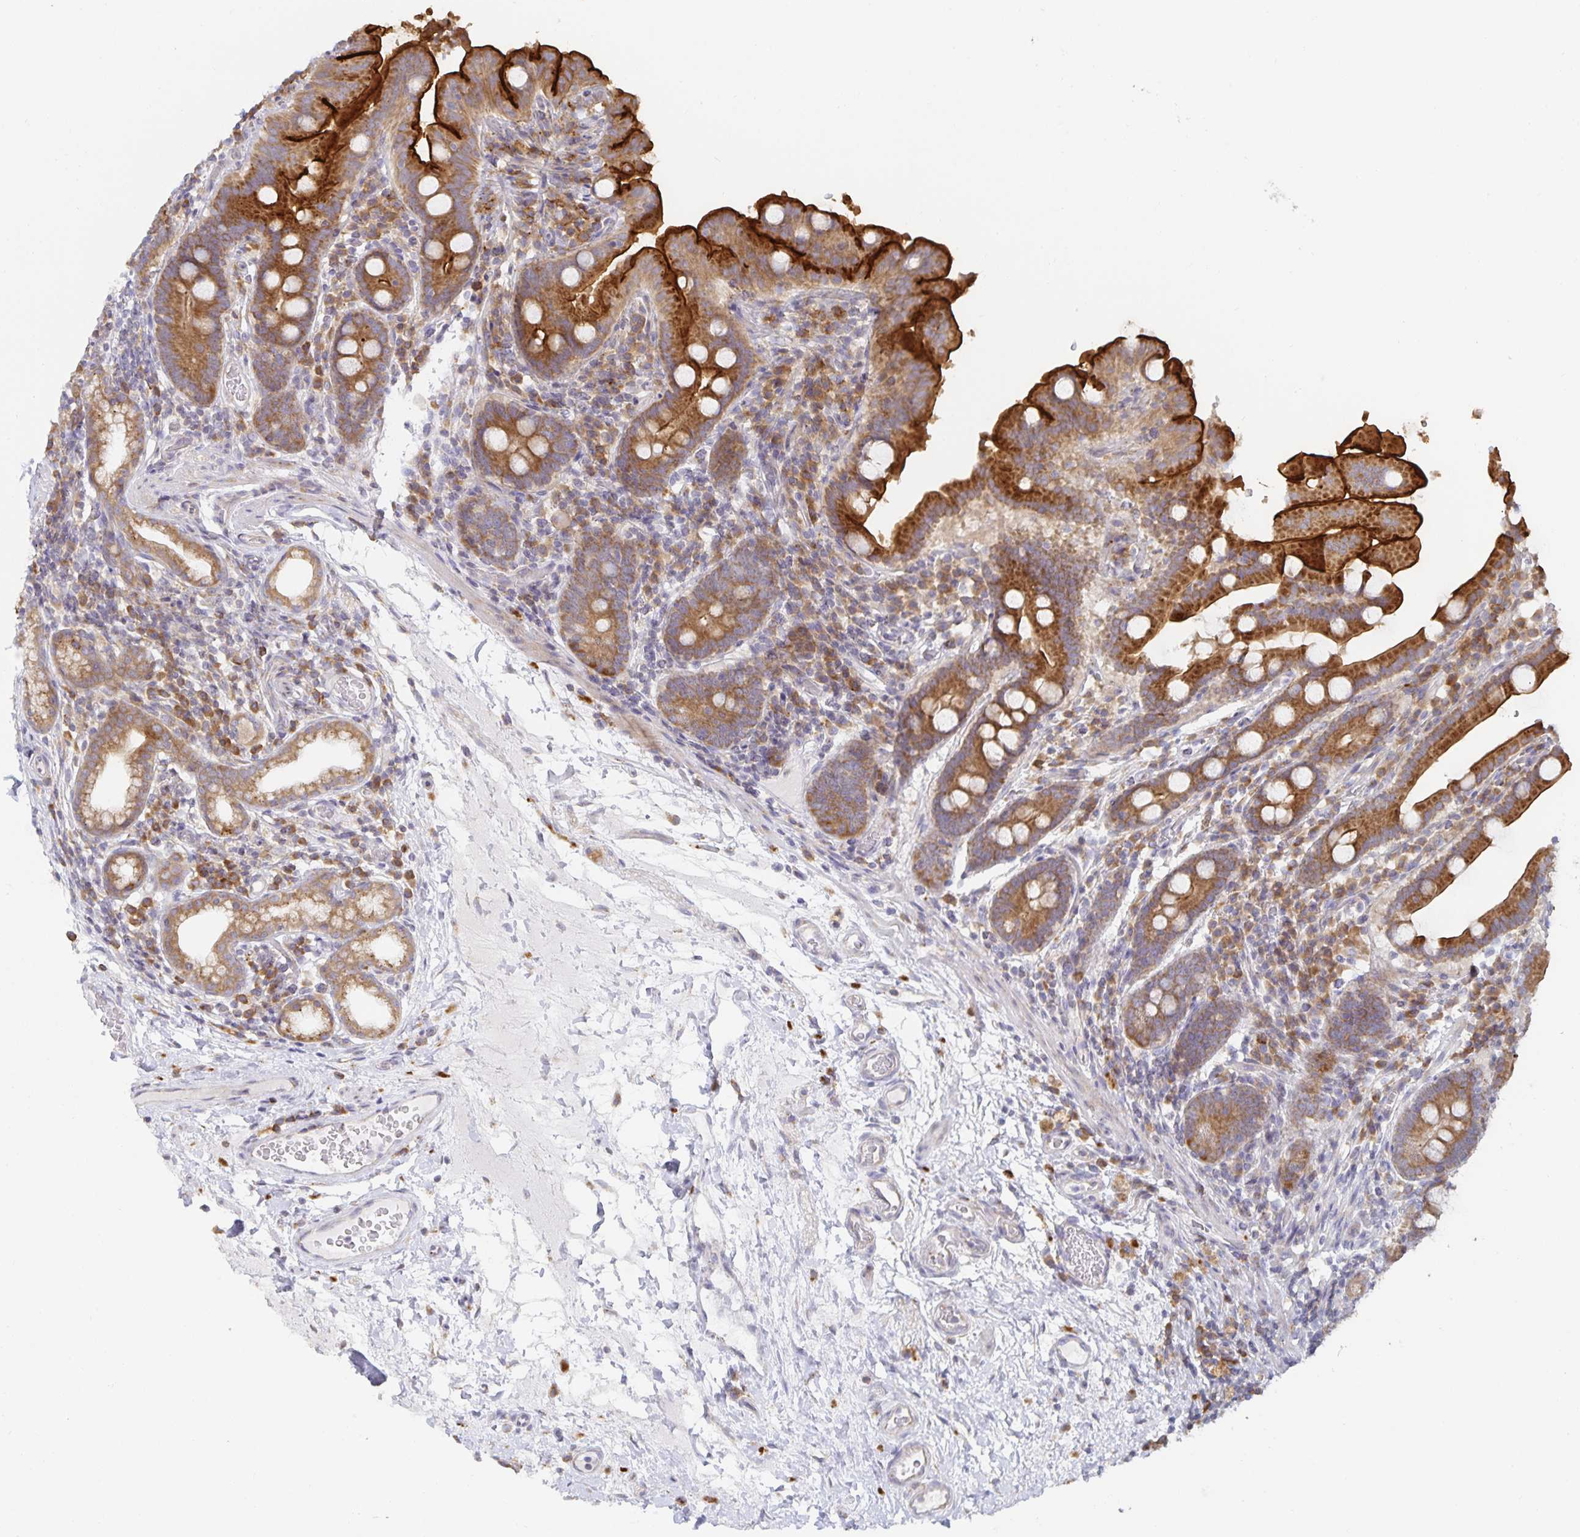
{"staining": {"intensity": "strong", "quantity": ">75%", "location": "cytoplasmic/membranous"}, "tissue": "small intestine", "cell_type": "Glandular cells", "image_type": "normal", "snomed": [{"axis": "morphology", "description": "Normal tissue, NOS"}, {"axis": "topography", "description": "Small intestine"}], "caption": "Small intestine stained for a protein (brown) demonstrates strong cytoplasmic/membranous positive expression in about >75% of glandular cells.", "gene": "NOMO1", "patient": {"sex": "male", "age": 26}}